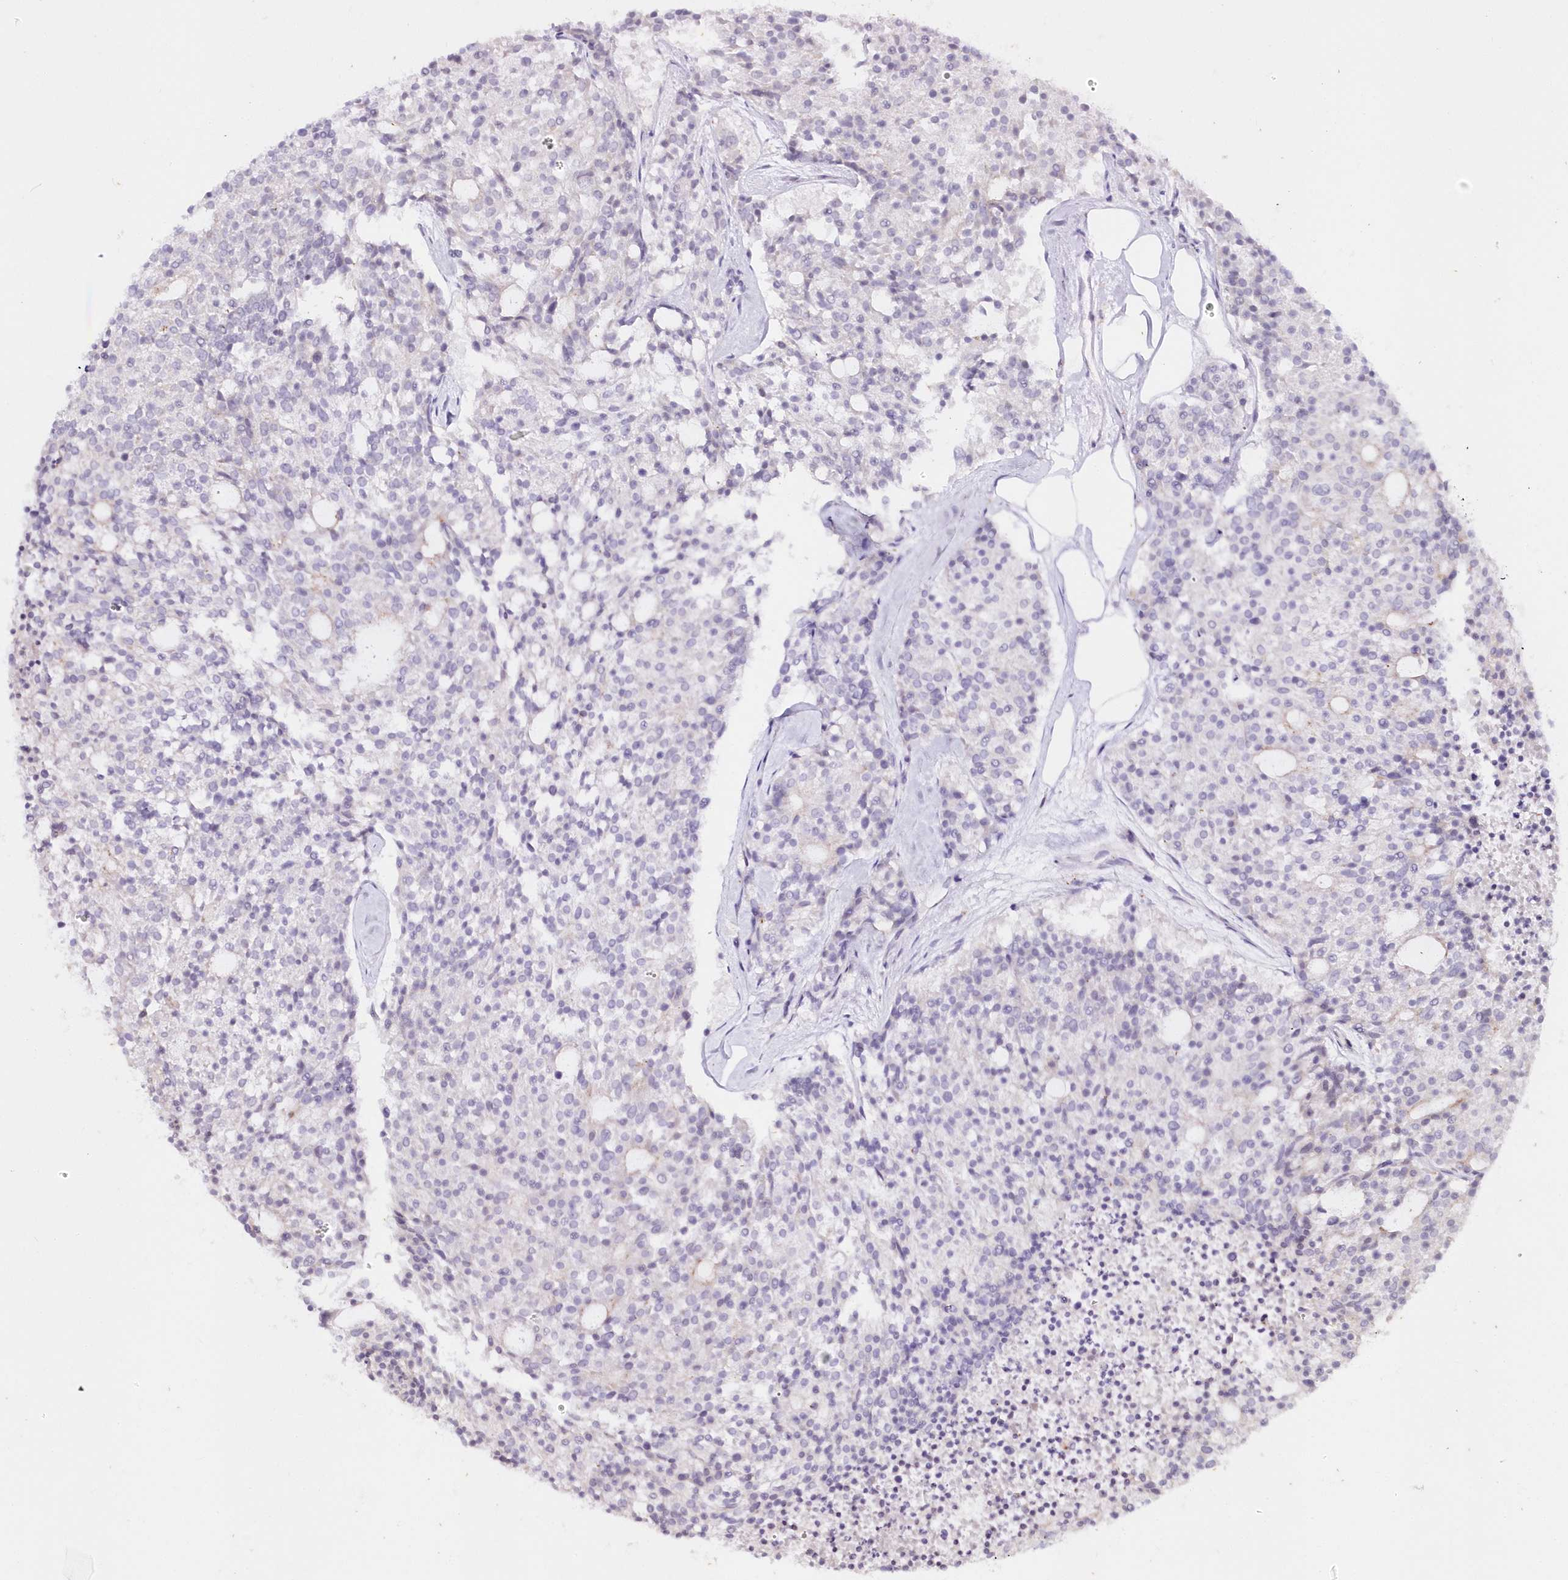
{"staining": {"intensity": "negative", "quantity": "none", "location": "none"}, "tissue": "carcinoid", "cell_type": "Tumor cells", "image_type": "cancer", "snomed": [{"axis": "morphology", "description": "Carcinoid, malignant, NOS"}, {"axis": "topography", "description": "Pancreas"}], "caption": "This histopathology image is of carcinoid (malignant) stained with immunohistochemistry to label a protein in brown with the nuclei are counter-stained blue. There is no staining in tumor cells.", "gene": "MTMR3", "patient": {"sex": "female", "age": 54}}